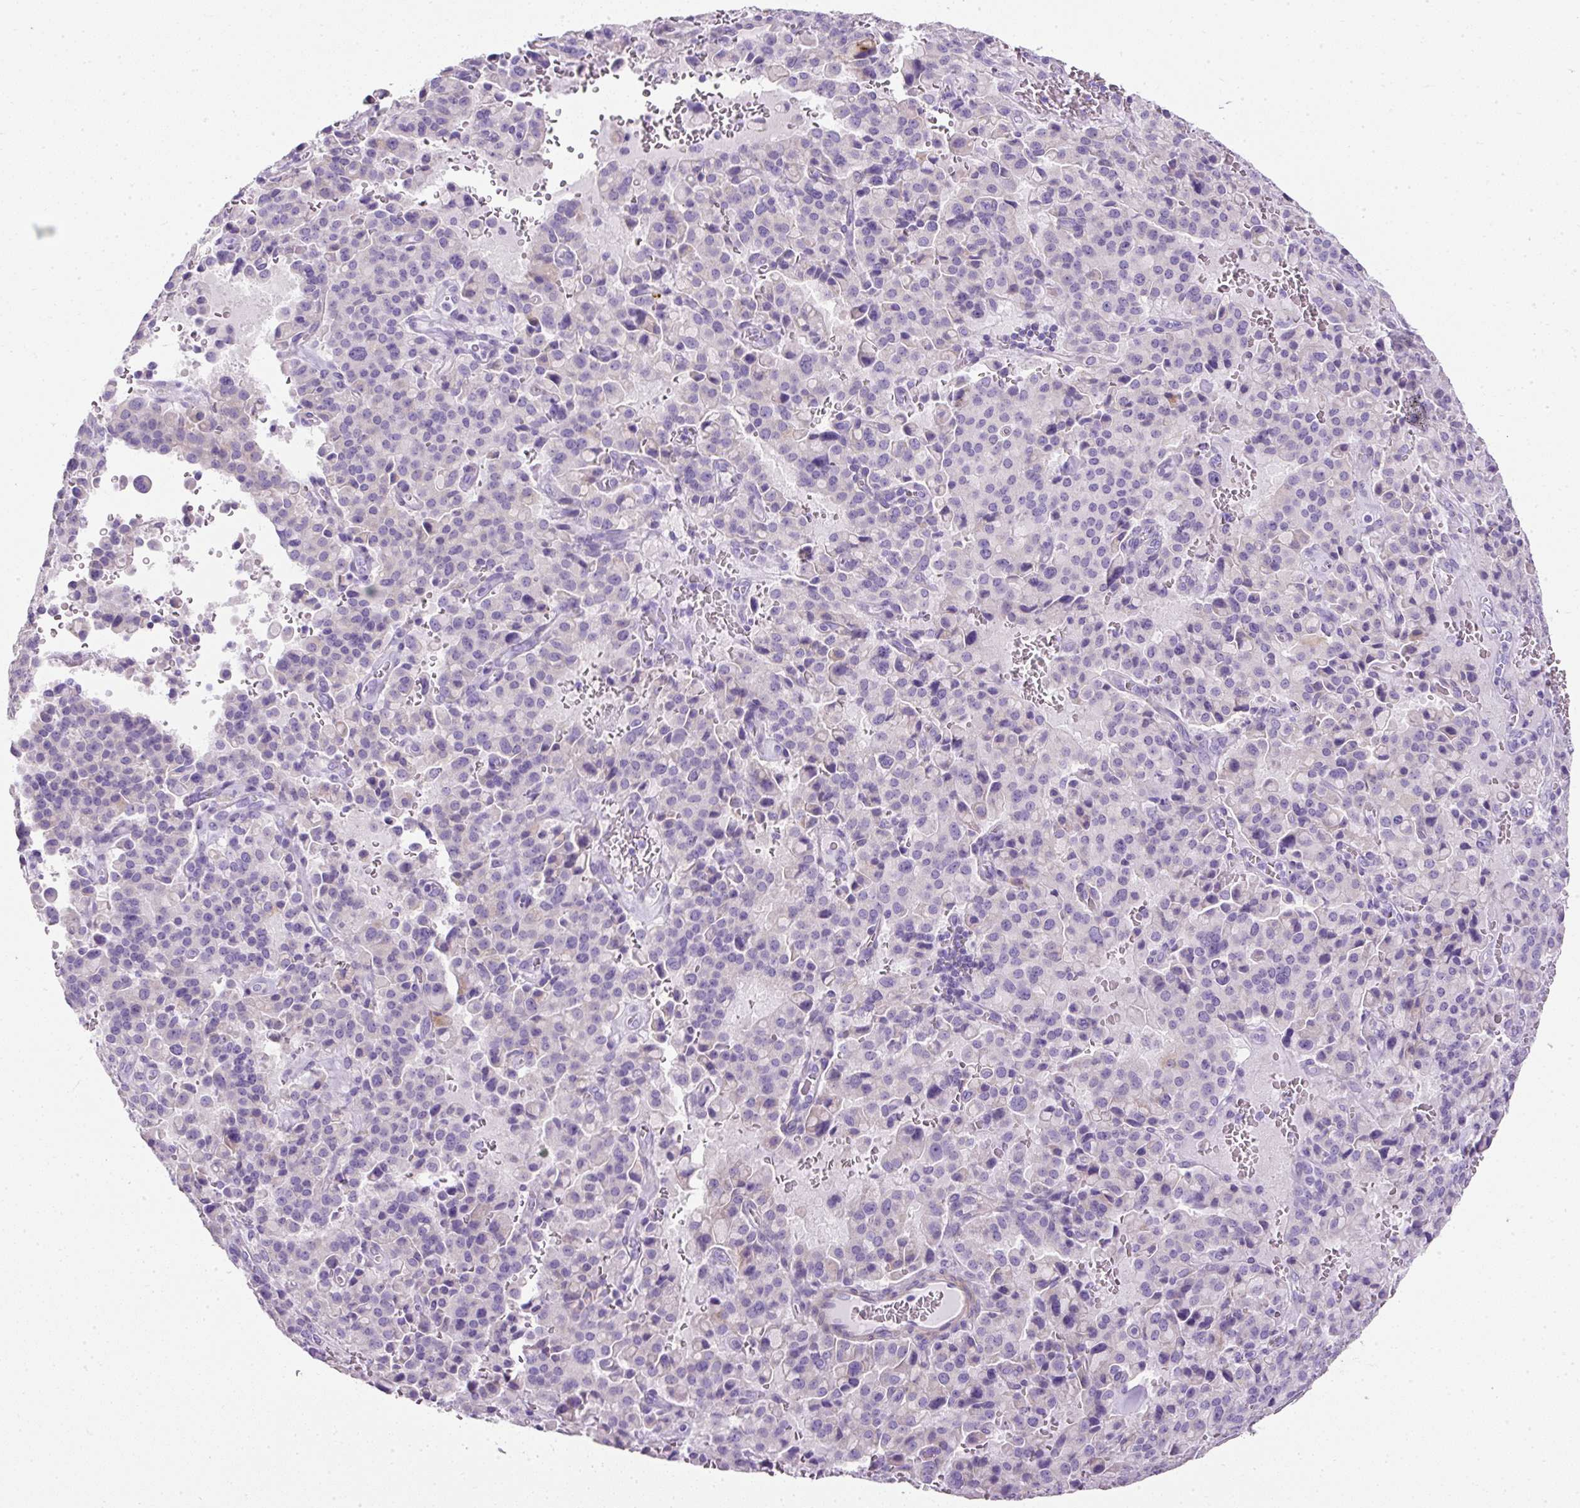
{"staining": {"intensity": "negative", "quantity": "none", "location": "none"}, "tissue": "pancreatic cancer", "cell_type": "Tumor cells", "image_type": "cancer", "snomed": [{"axis": "morphology", "description": "Adenocarcinoma, NOS"}, {"axis": "topography", "description": "Pancreas"}], "caption": "An immunohistochemistry histopathology image of pancreatic adenocarcinoma is shown. There is no staining in tumor cells of pancreatic adenocarcinoma.", "gene": "C2CD4C", "patient": {"sex": "male", "age": 65}}